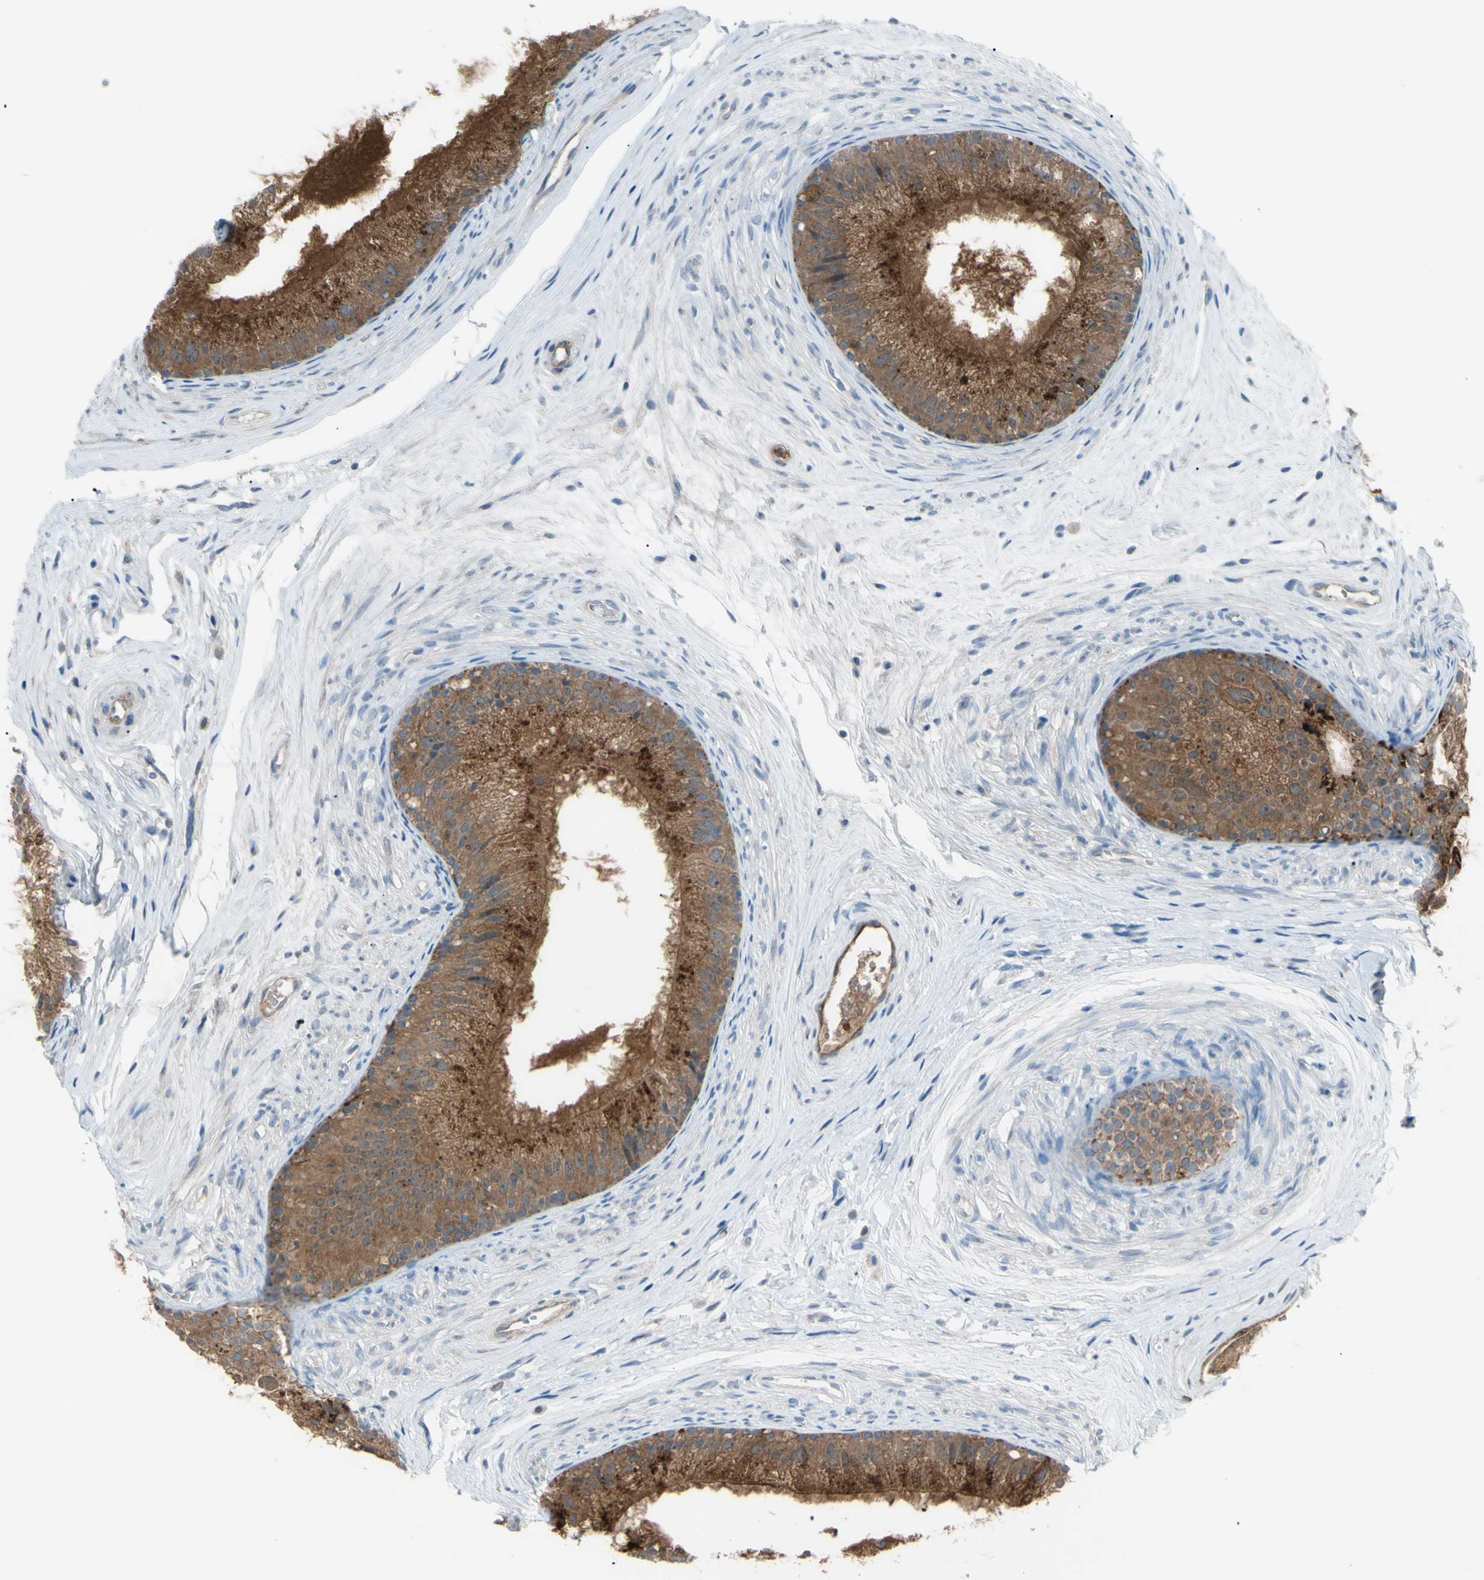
{"staining": {"intensity": "strong", "quantity": ">75%", "location": "cytoplasmic/membranous"}, "tissue": "epididymis", "cell_type": "Glandular cells", "image_type": "normal", "snomed": [{"axis": "morphology", "description": "Normal tissue, NOS"}, {"axis": "topography", "description": "Epididymis"}], "caption": "Strong cytoplasmic/membranous expression for a protein is identified in about >75% of glandular cells of unremarkable epididymis using immunohistochemistry.", "gene": "ATRN", "patient": {"sex": "male", "age": 56}}